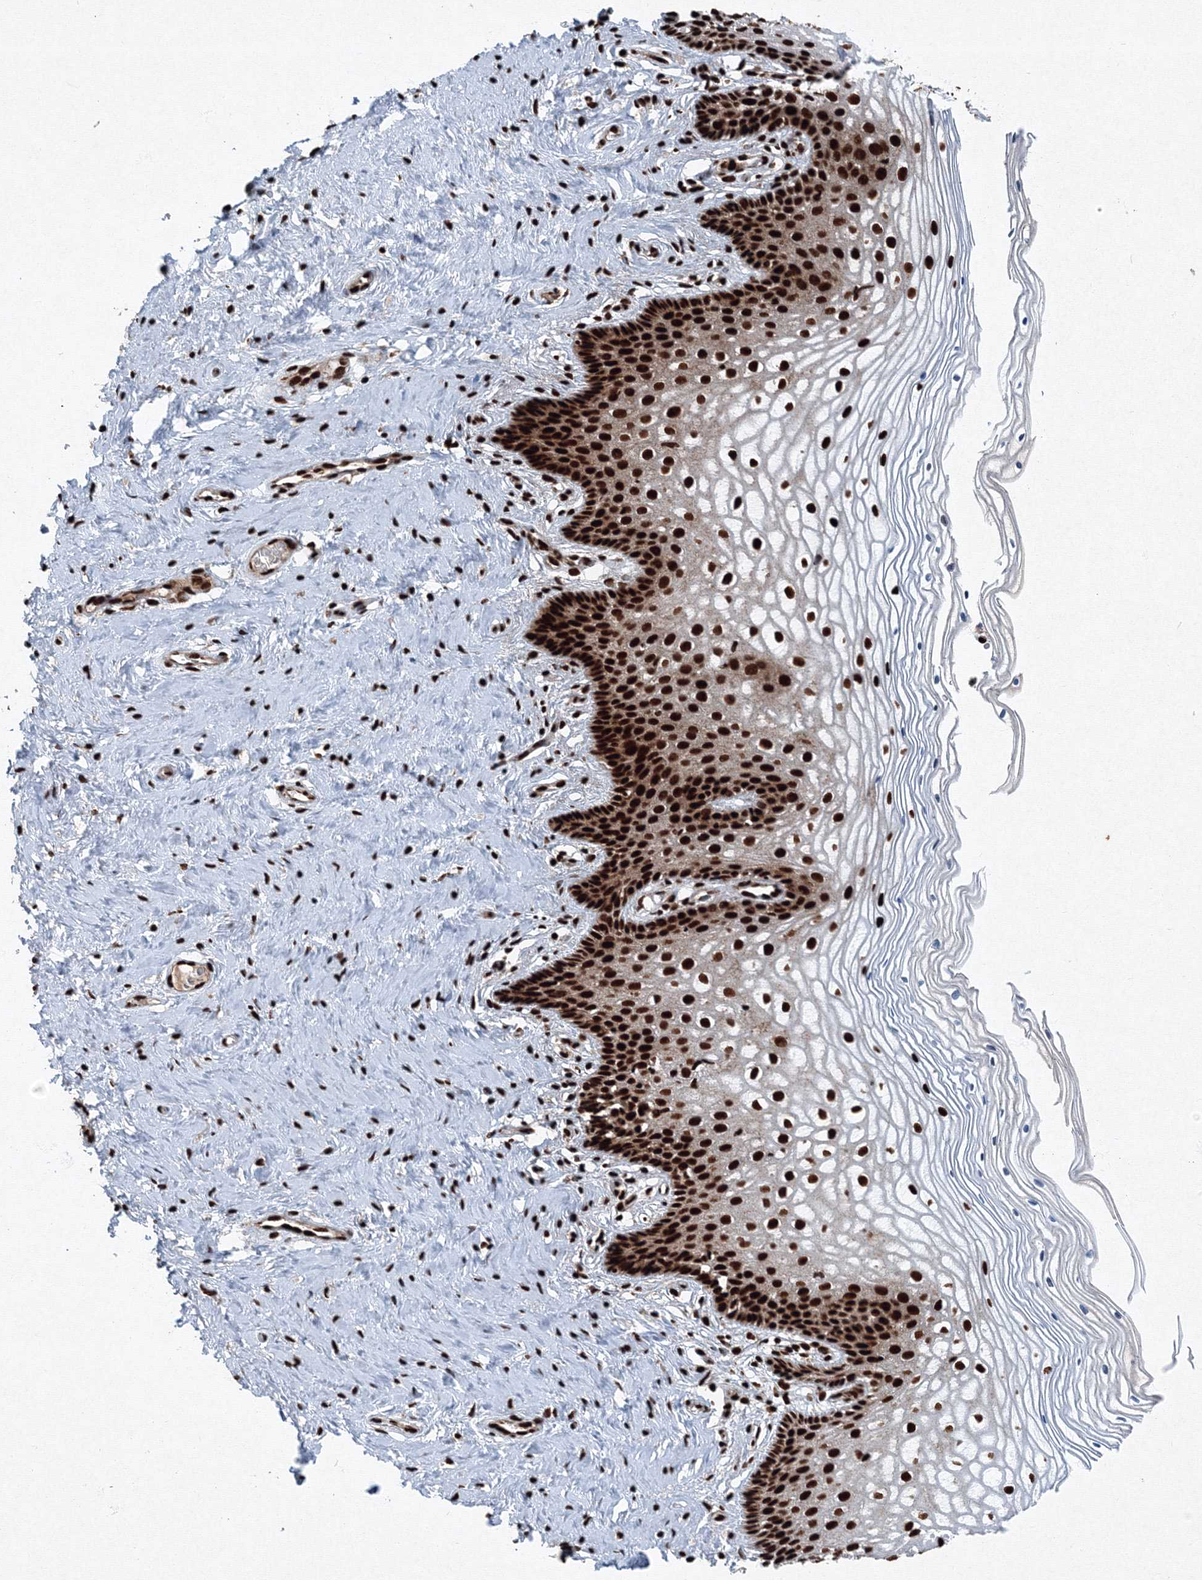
{"staining": {"intensity": "strong", "quantity": ">75%", "location": "nuclear"}, "tissue": "cervix", "cell_type": "Glandular cells", "image_type": "normal", "snomed": [{"axis": "morphology", "description": "Normal tissue, NOS"}, {"axis": "topography", "description": "Cervix"}], "caption": "A high amount of strong nuclear expression is identified in about >75% of glandular cells in unremarkable cervix. Using DAB (brown) and hematoxylin (blue) stains, captured at high magnification using brightfield microscopy.", "gene": "SNRPC", "patient": {"sex": "female", "age": 33}}